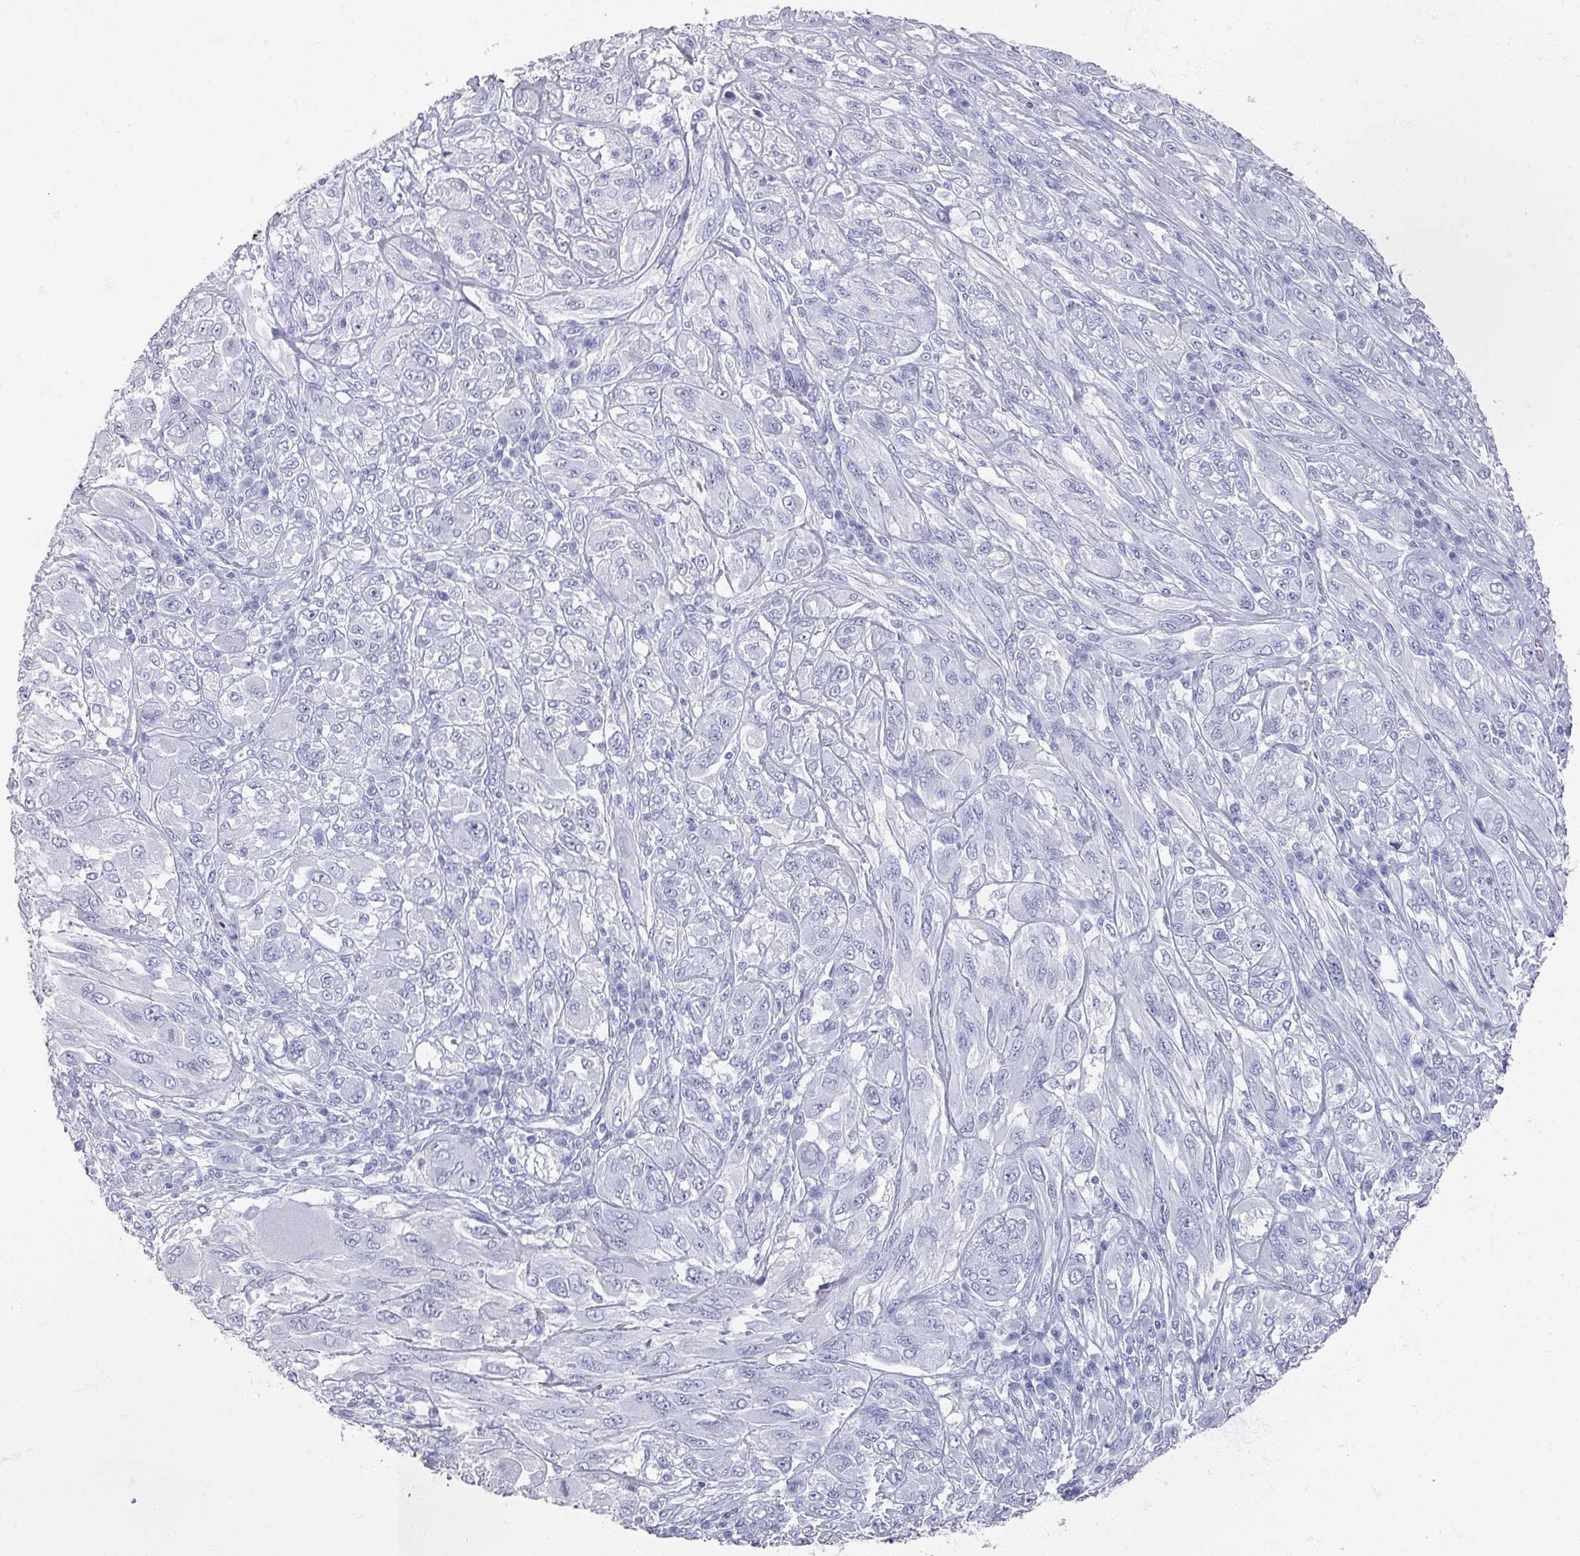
{"staining": {"intensity": "negative", "quantity": "none", "location": "none"}, "tissue": "melanoma", "cell_type": "Tumor cells", "image_type": "cancer", "snomed": [{"axis": "morphology", "description": "Malignant melanoma, NOS"}, {"axis": "topography", "description": "Skin"}], "caption": "Photomicrograph shows no significant protein expression in tumor cells of malignant melanoma.", "gene": "OMG", "patient": {"sex": "female", "age": 91}}